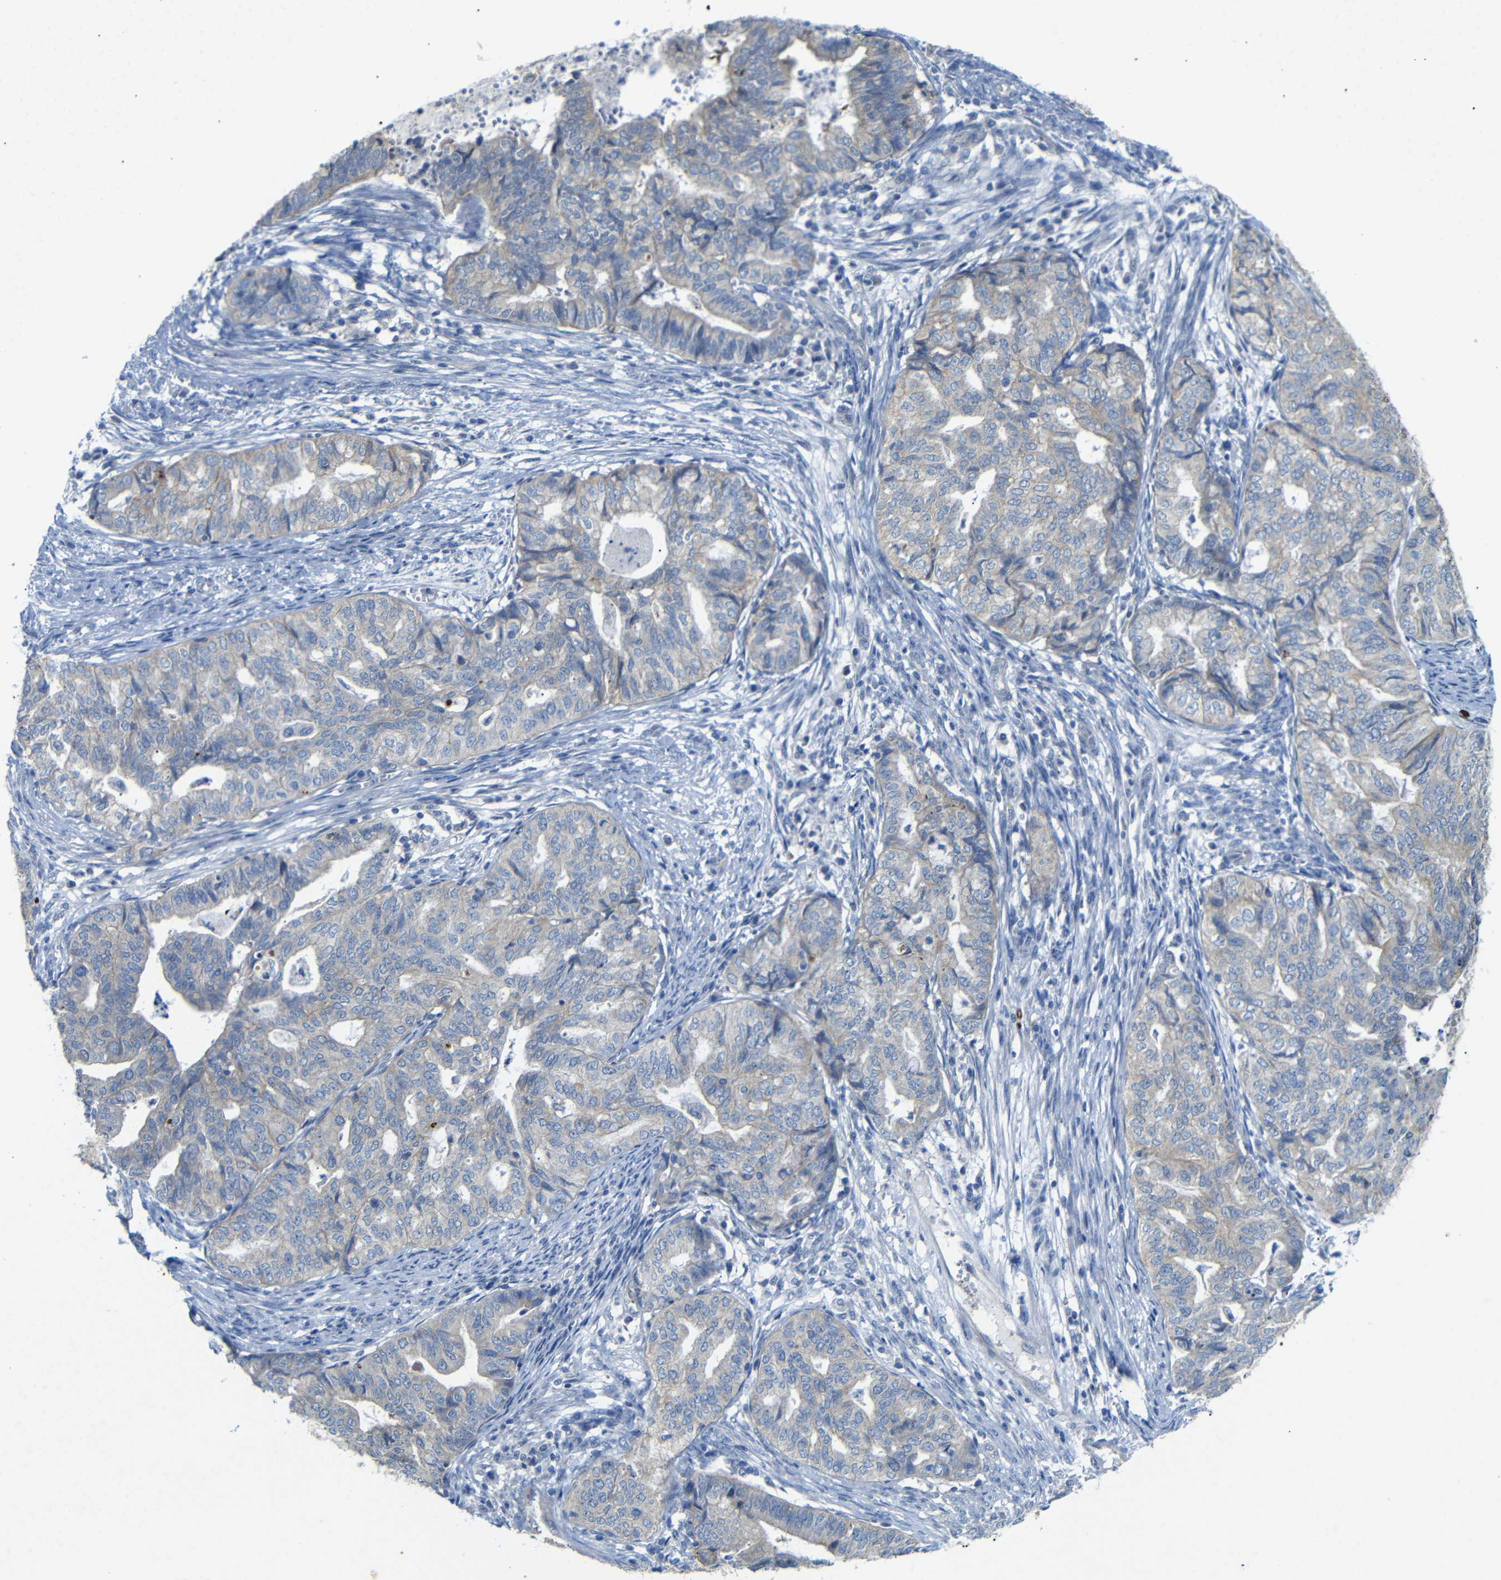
{"staining": {"intensity": "weak", "quantity": "25%-75%", "location": "cytoplasmic/membranous"}, "tissue": "endometrial cancer", "cell_type": "Tumor cells", "image_type": "cancer", "snomed": [{"axis": "morphology", "description": "Adenocarcinoma, NOS"}, {"axis": "topography", "description": "Endometrium"}], "caption": "Endometrial cancer stained with immunohistochemistry shows weak cytoplasmic/membranous positivity in approximately 25%-75% of tumor cells.", "gene": "ALOX15", "patient": {"sex": "female", "age": 79}}